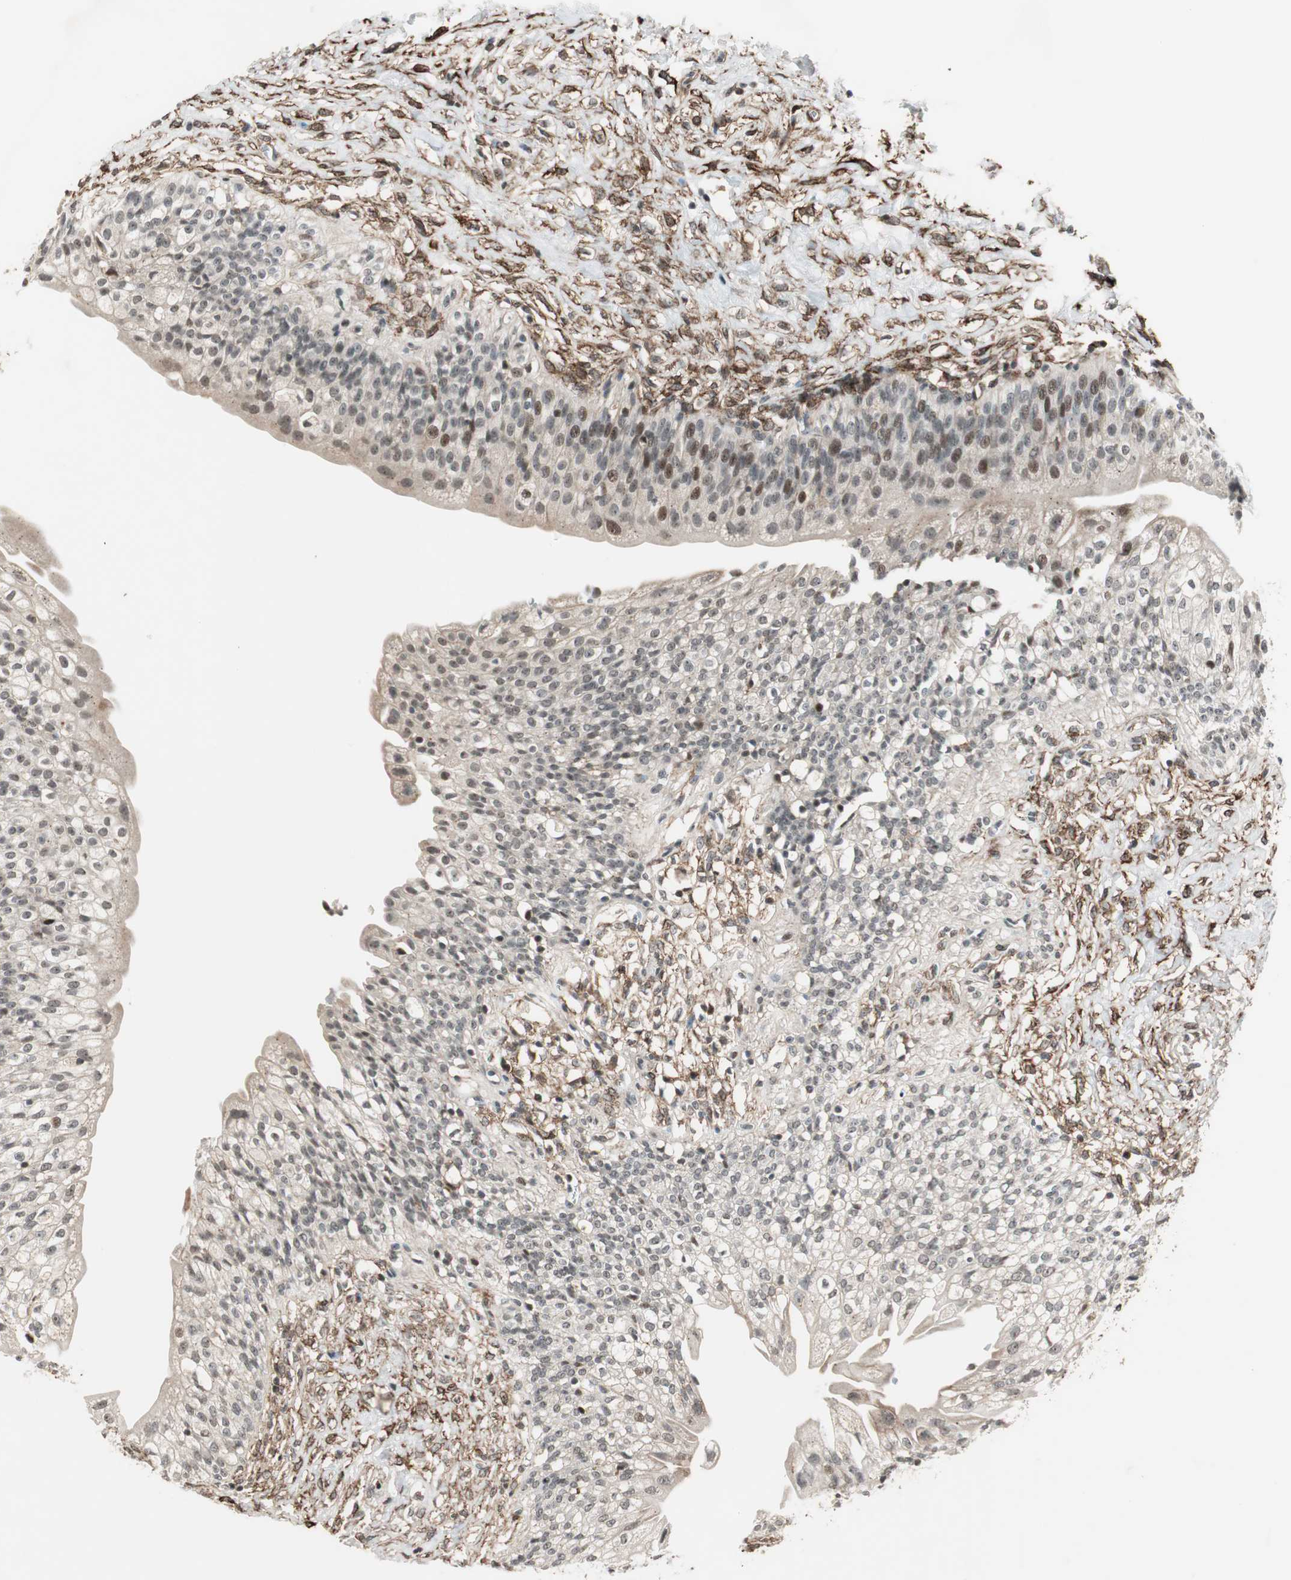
{"staining": {"intensity": "moderate", "quantity": "<25%", "location": "nuclear"}, "tissue": "urinary bladder", "cell_type": "Urothelial cells", "image_type": "normal", "snomed": [{"axis": "morphology", "description": "Normal tissue, NOS"}, {"axis": "morphology", "description": "Inflammation, NOS"}, {"axis": "topography", "description": "Urinary bladder"}], "caption": "Immunohistochemistry (IHC) staining of unremarkable urinary bladder, which reveals low levels of moderate nuclear positivity in approximately <25% of urothelial cells indicating moderate nuclear protein expression. The staining was performed using DAB (brown) for protein detection and nuclei were counterstained in hematoxylin (blue).", "gene": "CDK19", "patient": {"sex": "female", "age": 80}}